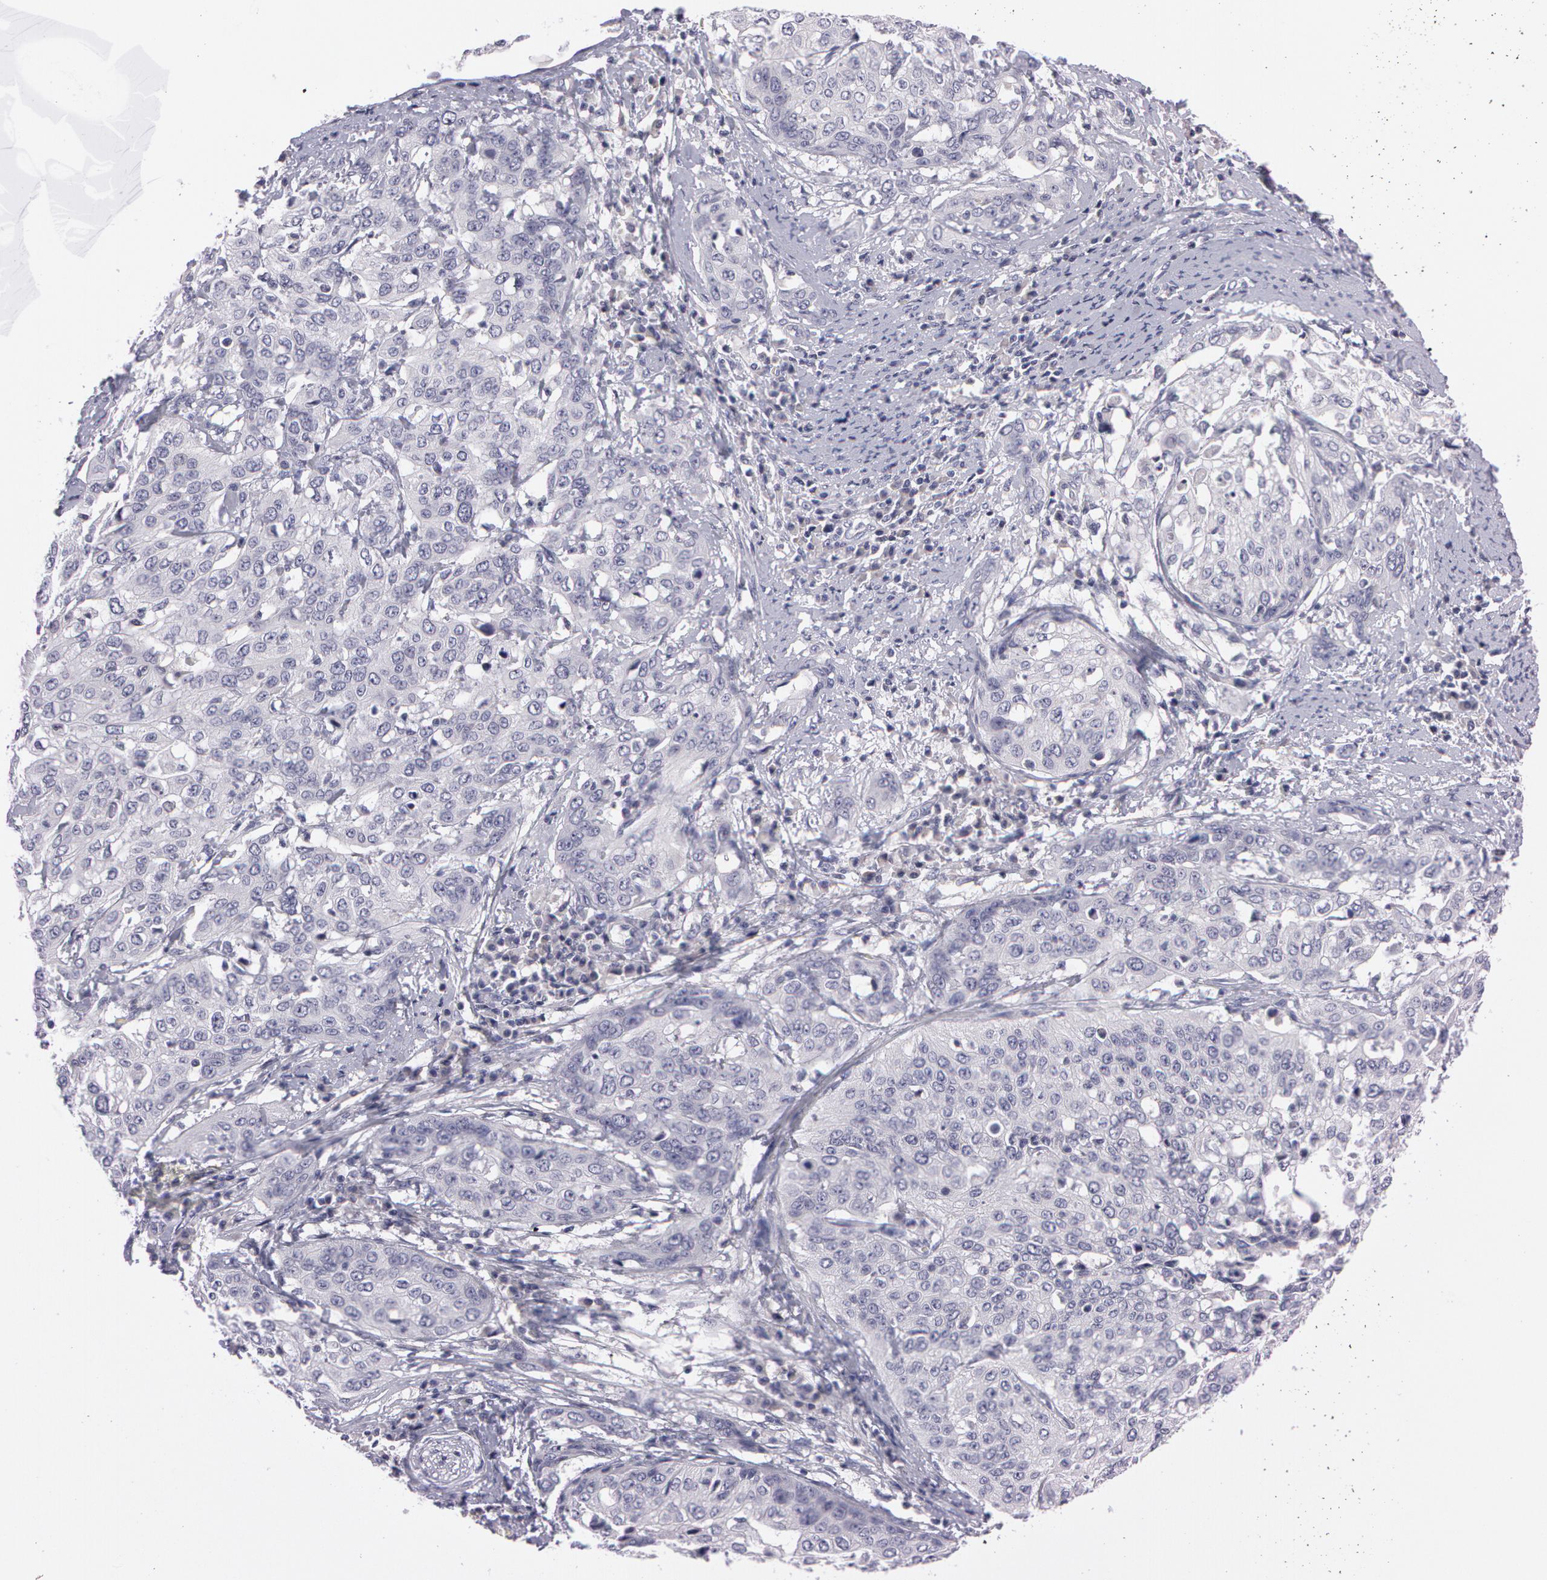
{"staining": {"intensity": "negative", "quantity": "none", "location": "none"}, "tissue": "cervical cancer", "cell_type": "Tumor cells", "image_type": "cancer", "snomed": [{"axis": "morphology", "description": "Squamous cell carcinoma, NOS"}, {"axis": "topography", "description": "Cervix"}], "caption": "Immunohistochemical staining of cervical cancer shows no significant staining in tumor cells.", "gene": "MXRA5", "patient": {"sex": "female", "age": 41}}